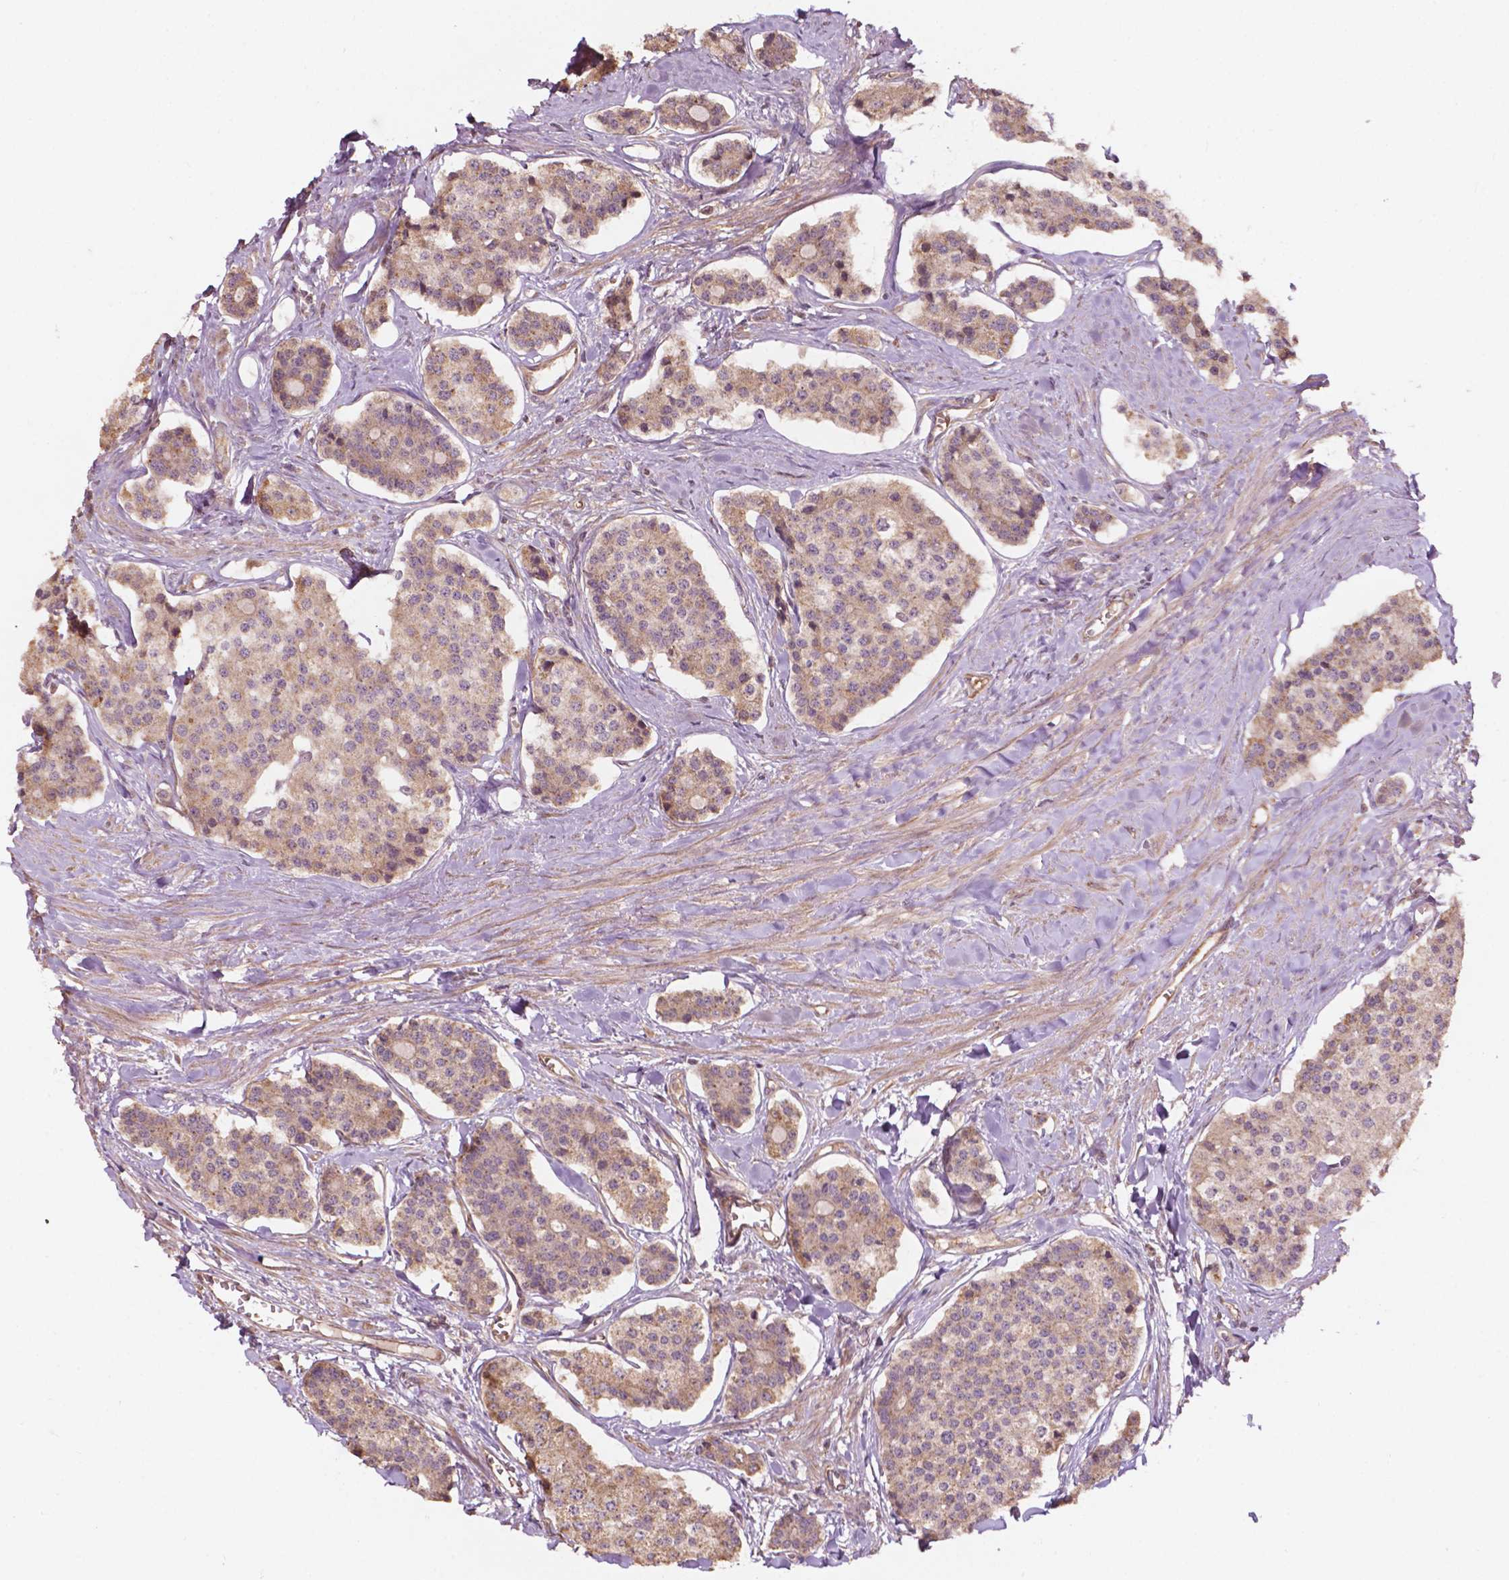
{"staining": {"intensity": "weak", "quantity": ">75%", "location": "cytoplasmic/membranous"}, "tissue": "carcinoid", "cell_type": "Tumor cells", "image_type": "cancer", "snomed": [{"axis": "morphology", "description": "Carcinoid, malignant, NOS"}, {"axis": "topography", "description": "Small intestine"}], "caption": "Brown immunohistochemical staining in carcinoid displays weak cytoplasmic/membranous positivity in about >75% of tumor cells. (Brightfield microscopy of DAB IHC at high magnification).", "gene": "CDC42BPA", "patient": {"sex": "female", "age": 65}}